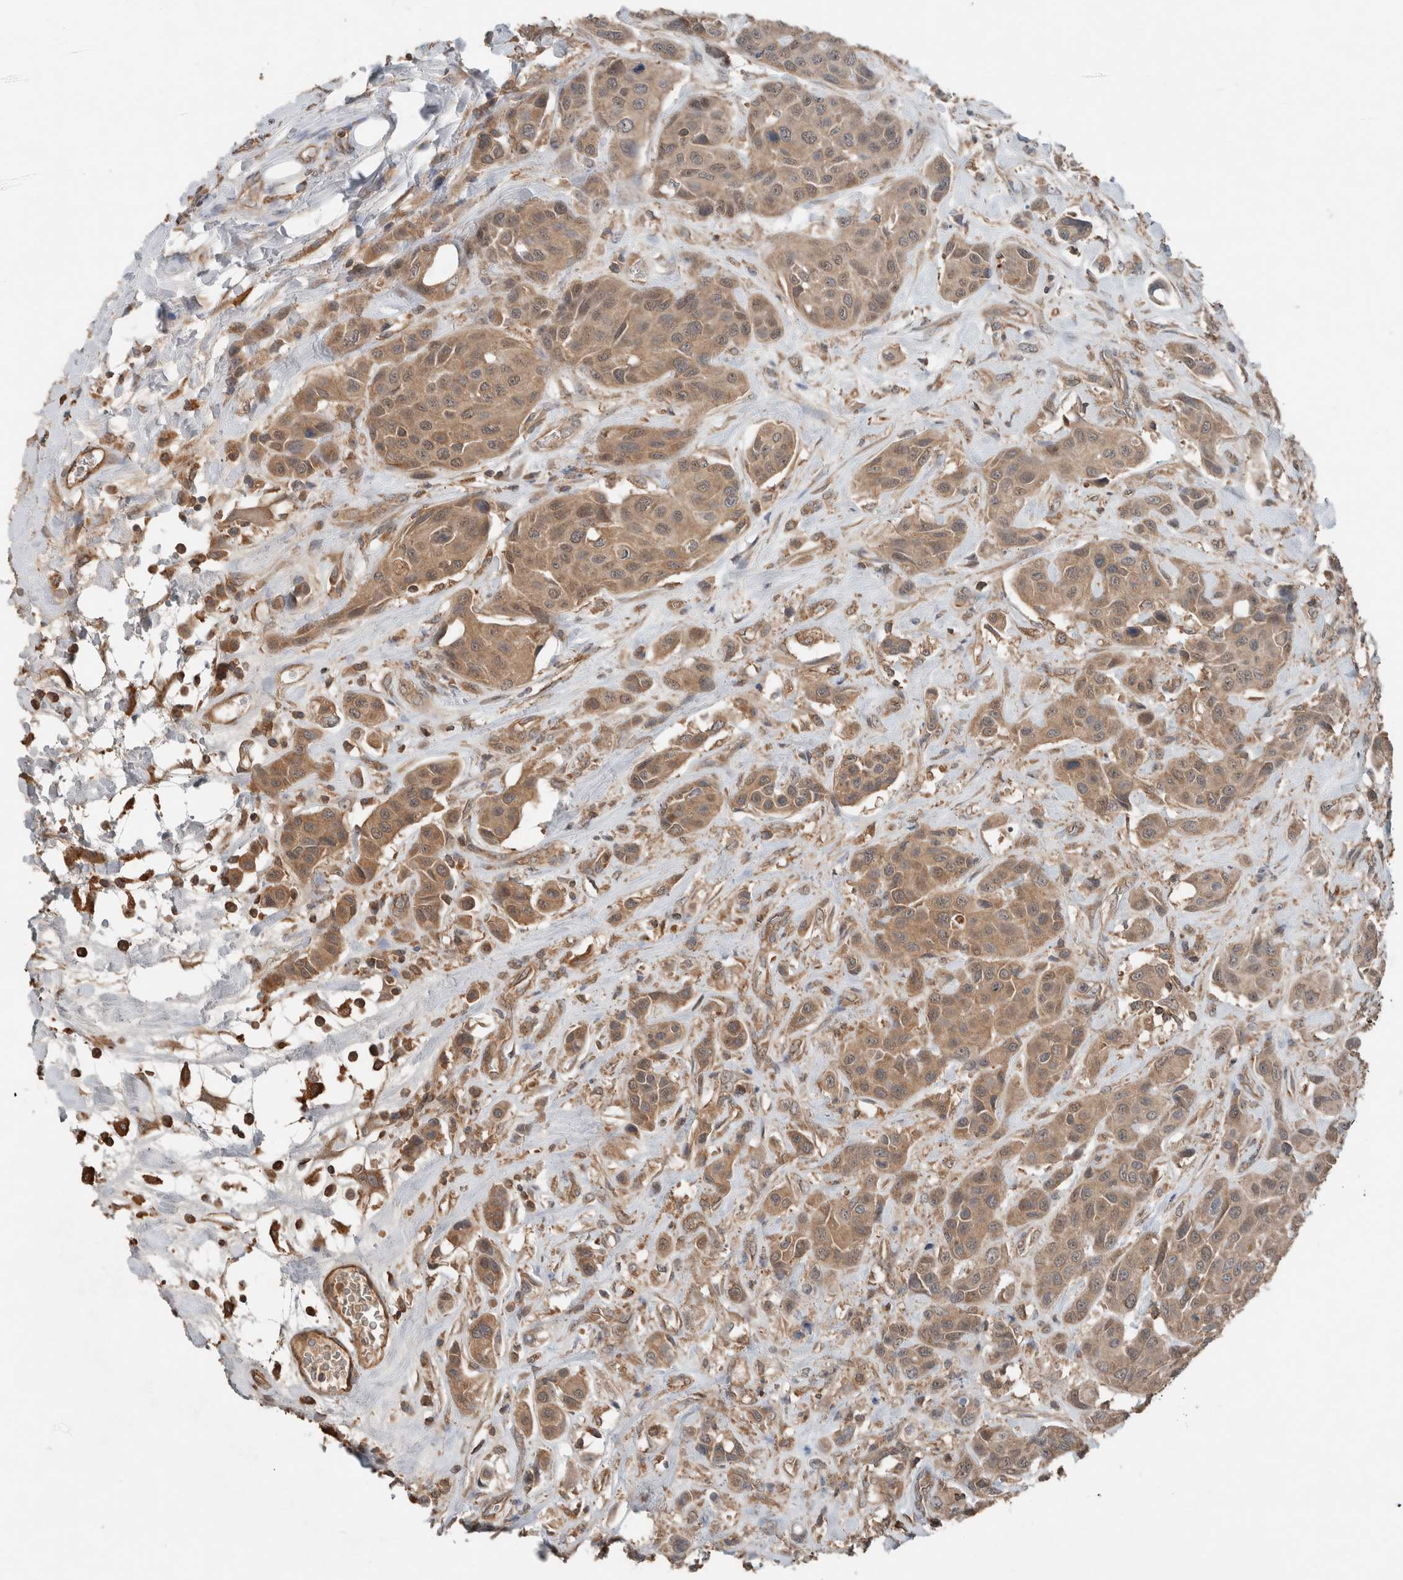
{"staining": {"intensity": "moderate", "quantity": ">75%", "location": "cytoplasmic/membranous"}, "tissue": "urothelial cancer", "cell_type": "Tumor cells", "image_type": "cancer", "snomed": [{"axis": "morphology", "description": "Urothelial carcinoma, High grade"}, {"axis": "topography", "description": "Urinary bladder"}], "caption": "Moderate cytoplasmic/membranous protein staining is seen in approximately >75% of tumor cells in urothelial cancer.", "gene": "KLK14", "patient": {"sex": "male", "age": 50}}